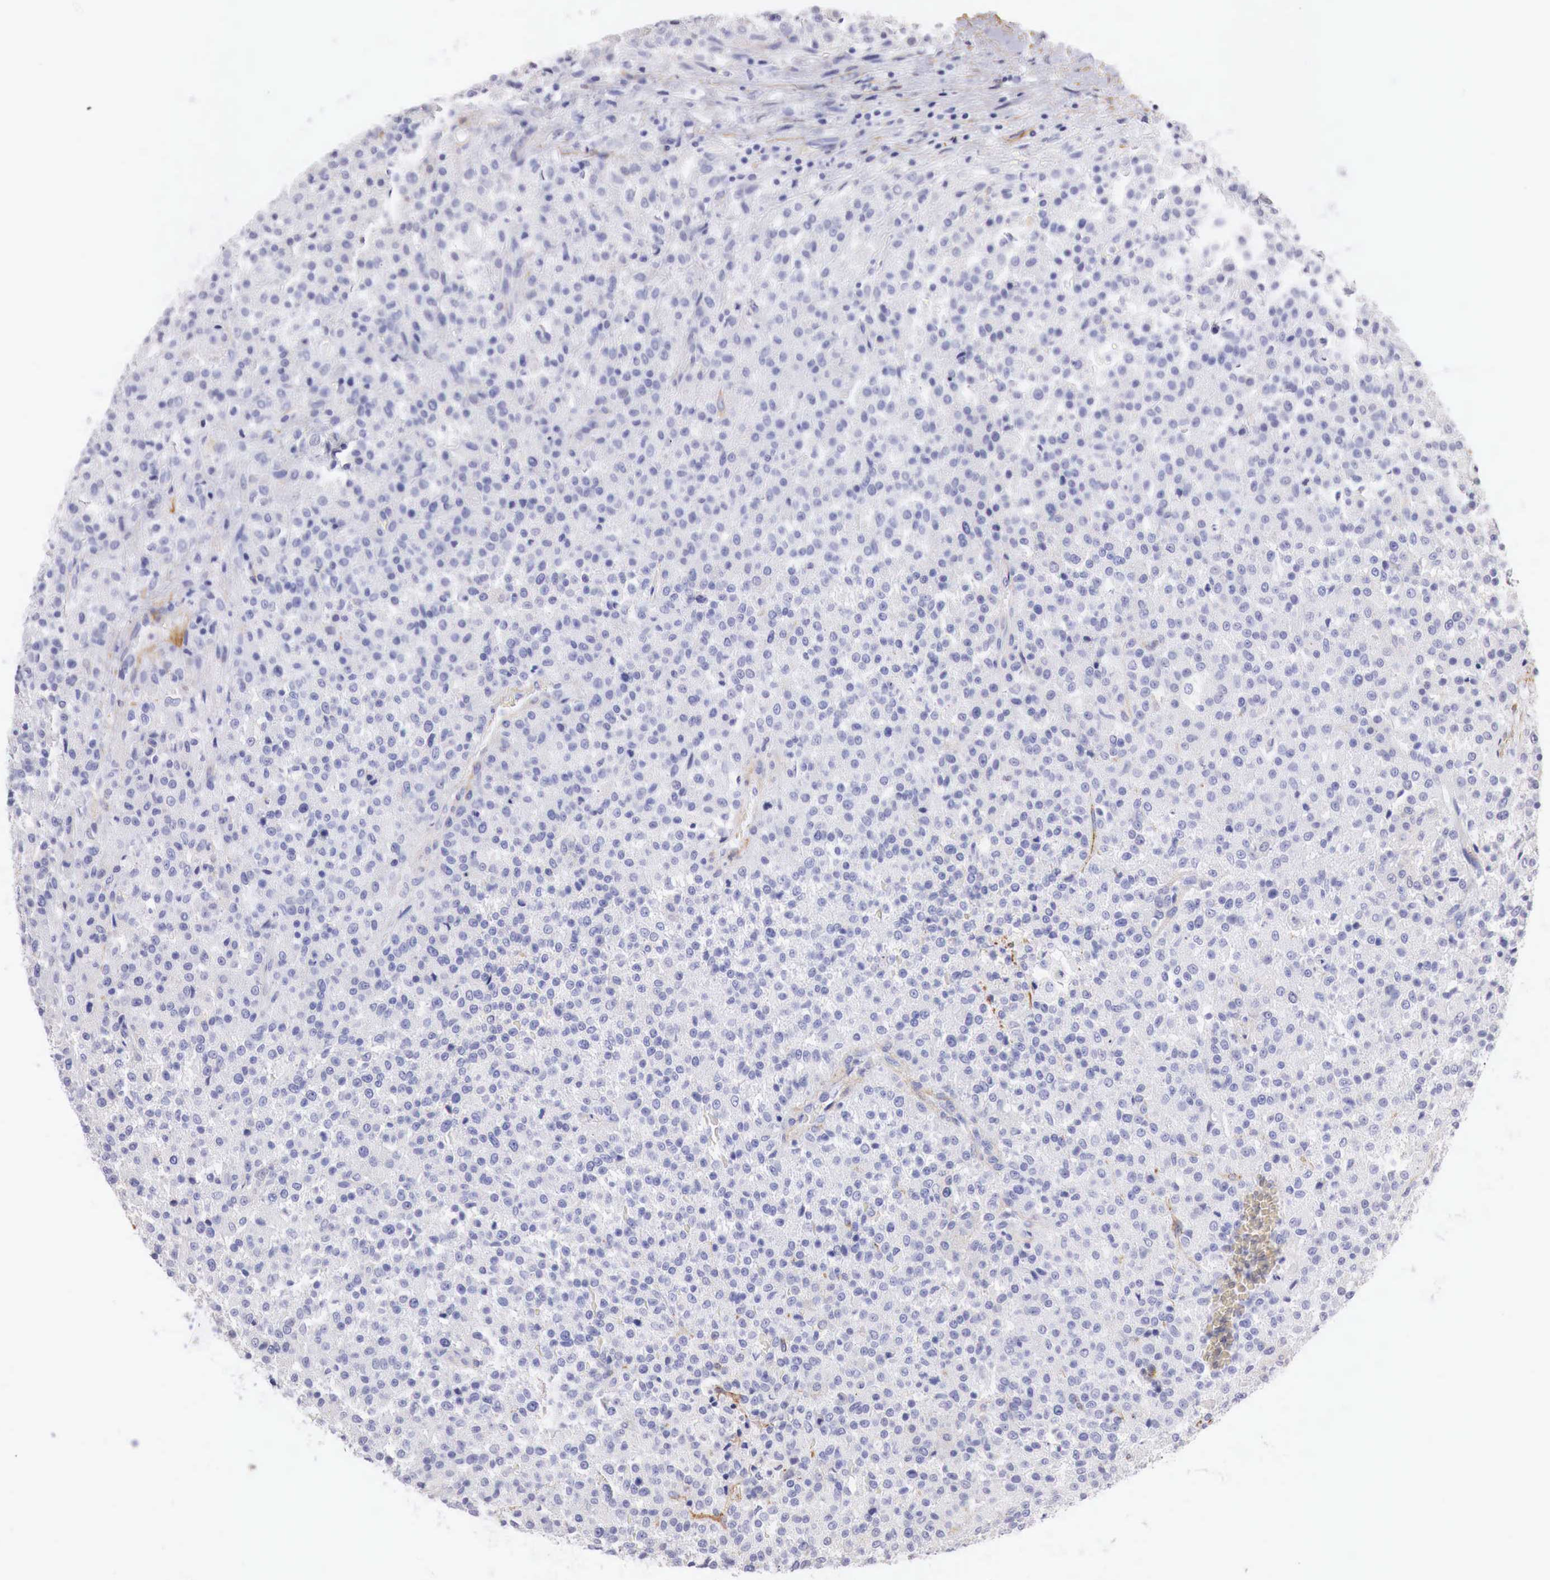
{"staining": {"intensity": "negative", "quantity": "none", "location": "none"}, "tissue": "testis cancer", "cell_type": "Tumor cells", "image_type": "cancer", "snomed": [{"axis": "morphology", "description": "Seminoma, NOS"}, {"axis": "topography", "description": "Testis"}], "caption": "A high-resolution histopathology image shows immunohistochemistry (IHC) staining of seminoma (testis), which exhibits no significant positivity in tumor cells.", "gene": "TPM1", "patient": {"sex": "male", "age": 59}}